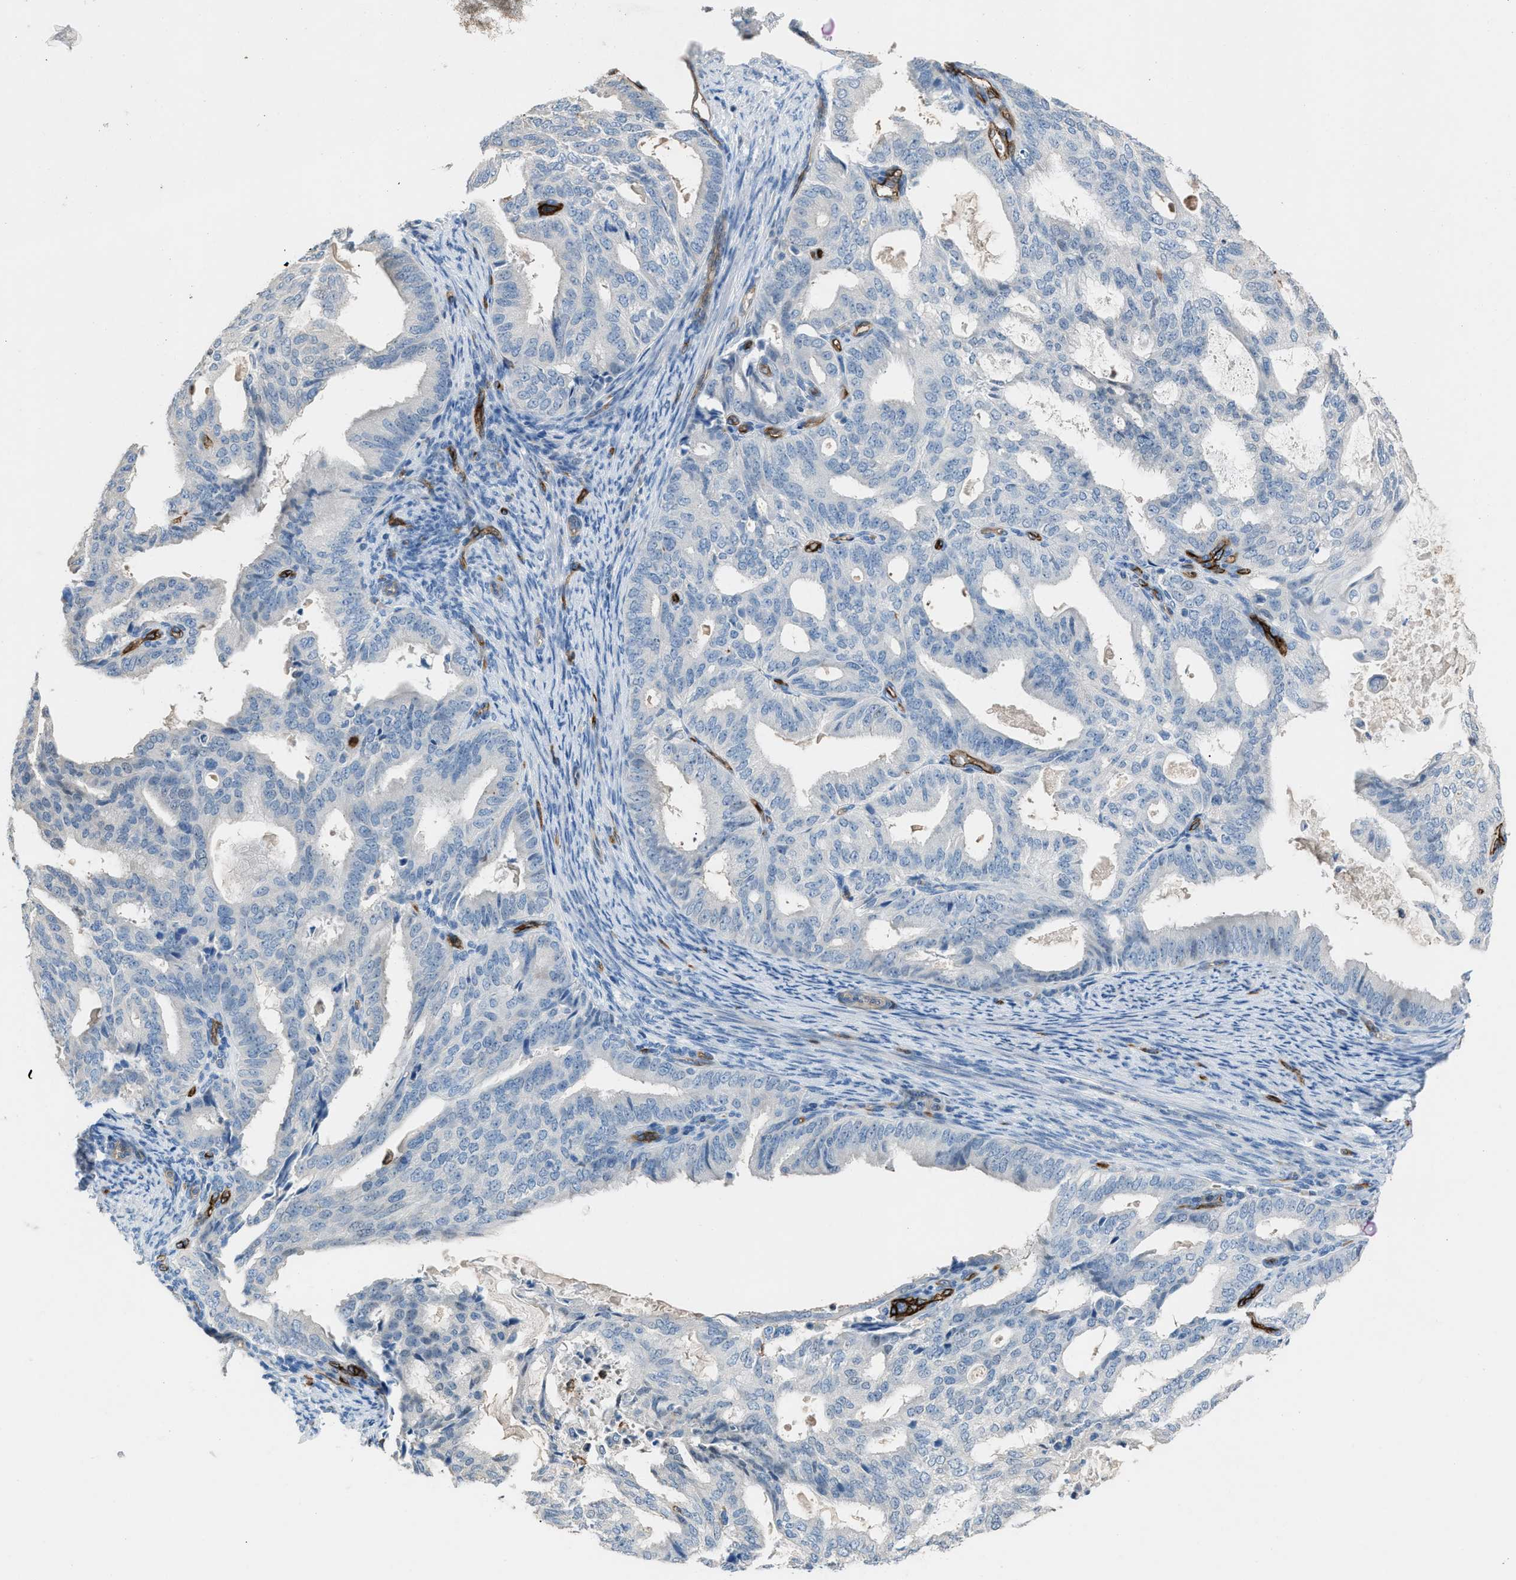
{"staining": {"intensity": "negative", "quantity": "none", "location": "none"}, "tissue": "endometrial cancer", "cell_type": "Tumor cells", "image_type": "cancer", "snomed": [{"axis": "morphology", "description": "Adenocarcinoma, NOS"}, {"axis": "topography", "description": "Endometrium"}], "caption": "The image demonstrates no significant positivity in tumor cells of endometrial cancer (adenocarcinoma). The staining is performed using DAB (3,3'-diaminobenzidine) brown chromogen with nuclei counter-stained in using hematoxylin.", "gene": "DYSF", "patient": {"sex": "female", "age": 58}}